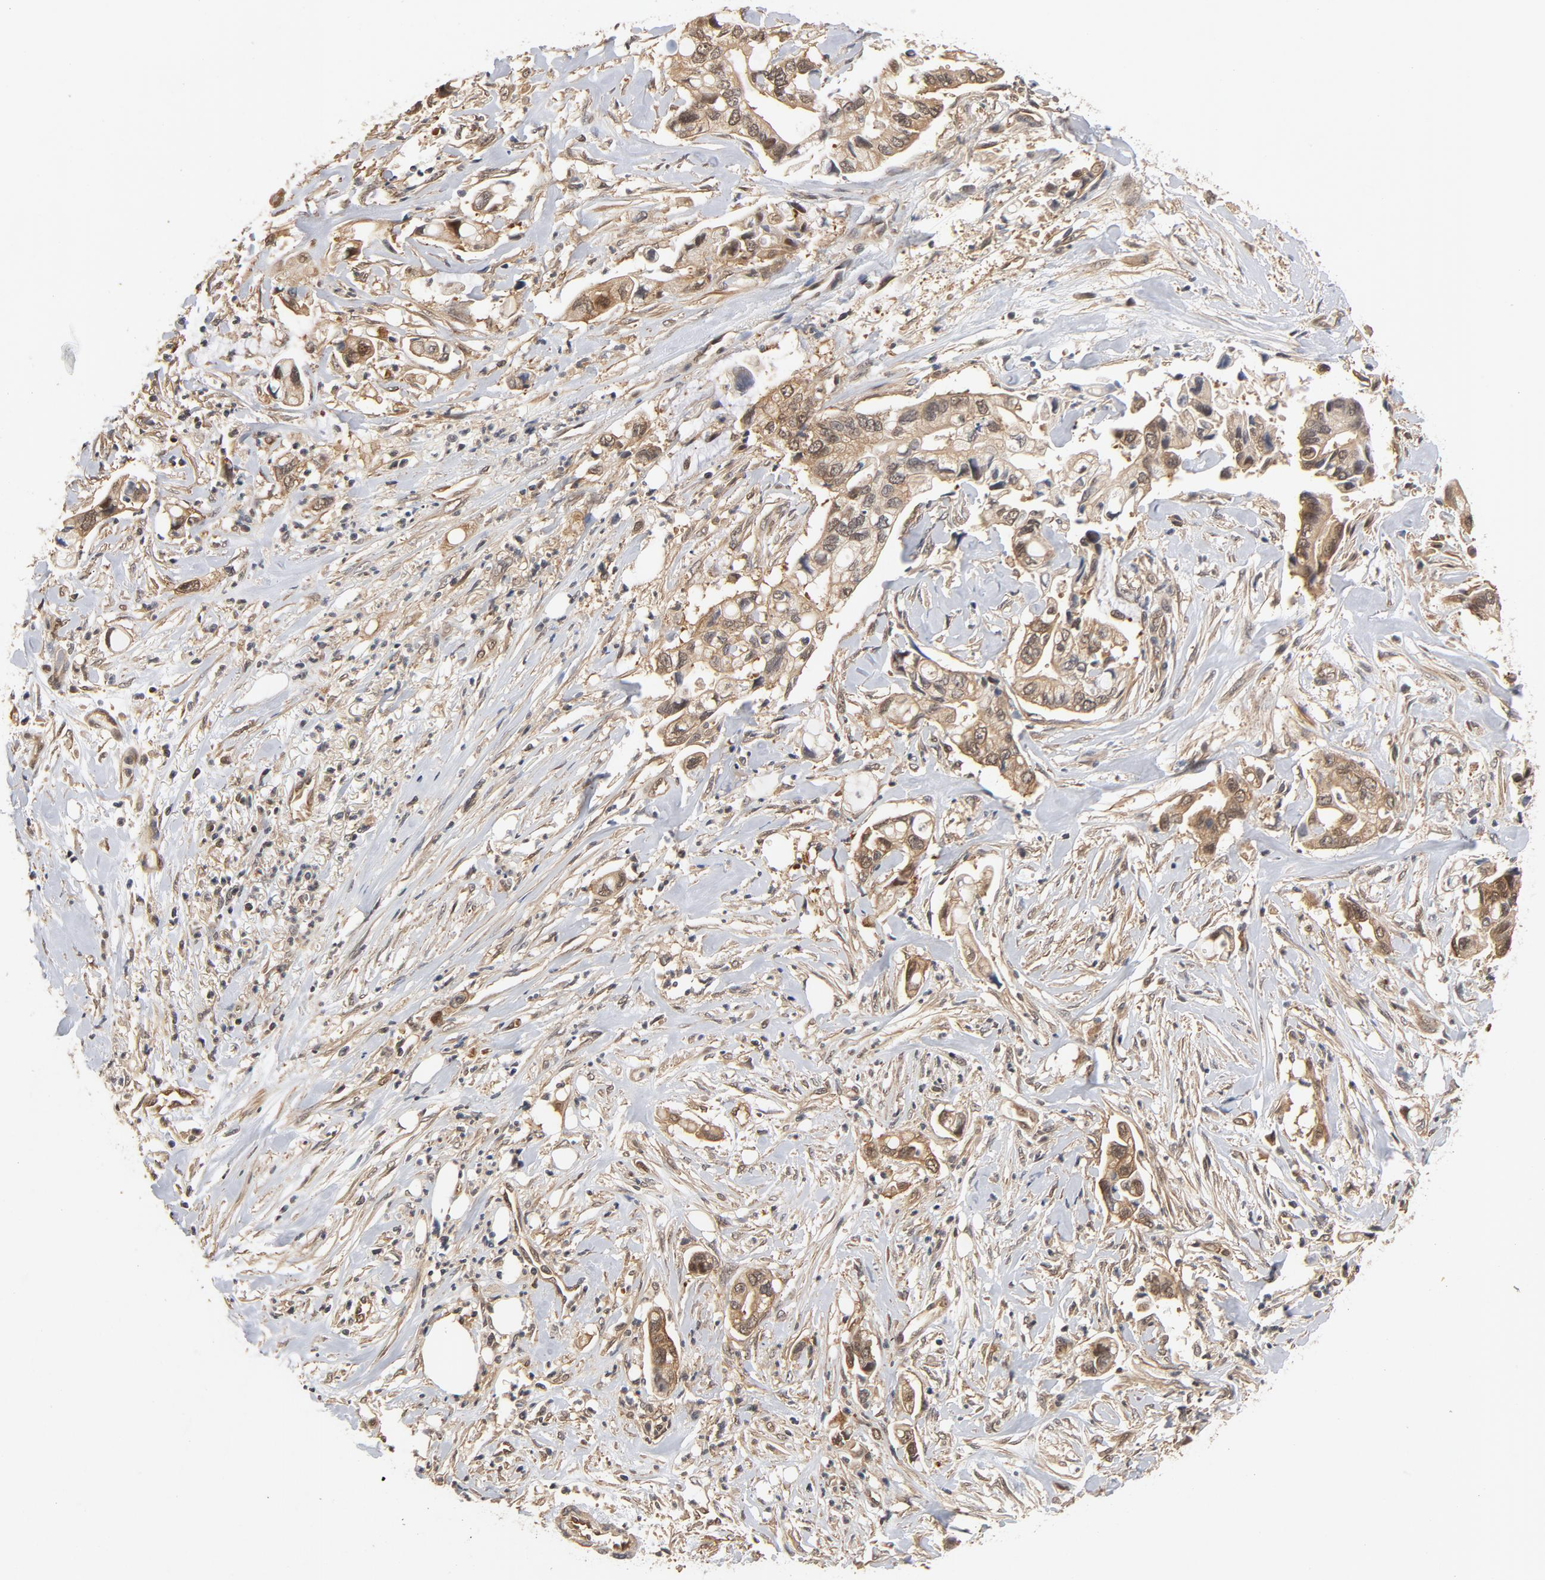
{"staining": {"intensity": "moderate", "quantity": ">75%", "location": "cytoplasmic/membranous"}, "tissue": "pancreatic cancer", "cell_type": "Tumor cells", "image_type": "cancer", "snomed": [{"axis": "morphology", "description": "Adenocarcinoma, NOS"}, {"axis": "topography", "description": "Pancreas"}], "caption": "Immunohistochemistry (IHC) micrograph of neoplastic tissue: pancreatic cancer (adenocarcinoma) stained using immunohistochemistry shows medium levels of moderate protein expression localized specifically in the cytoplasmic/membranous of tumor cells, appearing as a cytoplasmic/membranous brown color.", "gene": "CDC37", "patient": {"sex": "male", "age": 70}}